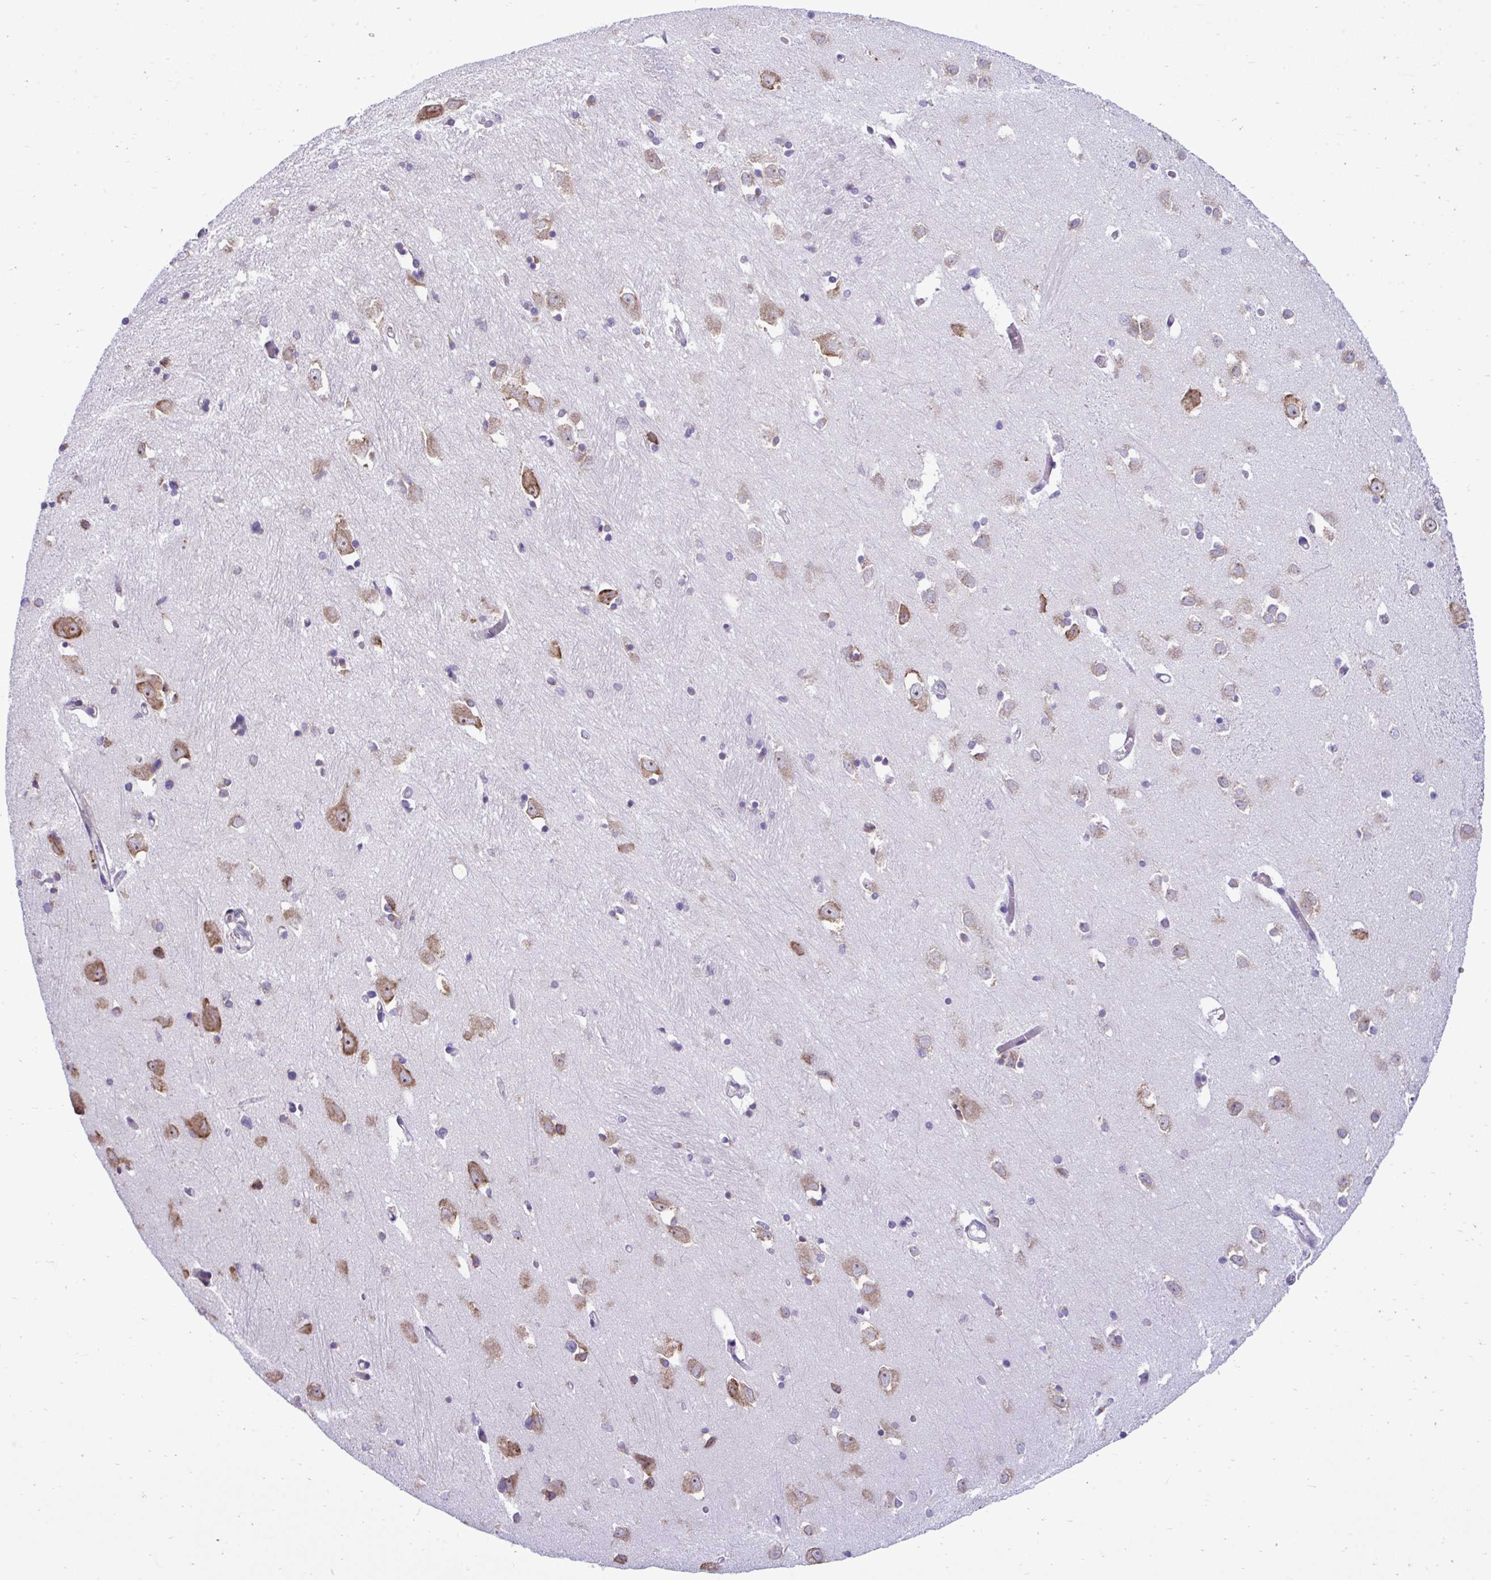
{"staining": {"intensity": "negative", "quantity": "none", "location": "none"}, "tissue": "caudate", "cell_type": "Glial cells", "image_type": "normal", "snomed": [{"axis": "morphology", "description": "Normal tissue, NOS"}, {"axis": "topography", "description": "Lateral ventricle wall"}, {"axis": "topography", "description": "Hippocampus"}], "caption": "Protein analysis of unremarkable caudate demonstrates no significant positivity in glial cells.", "gene": "RPL7", "patient": {"sex": "female", "age": 63}}